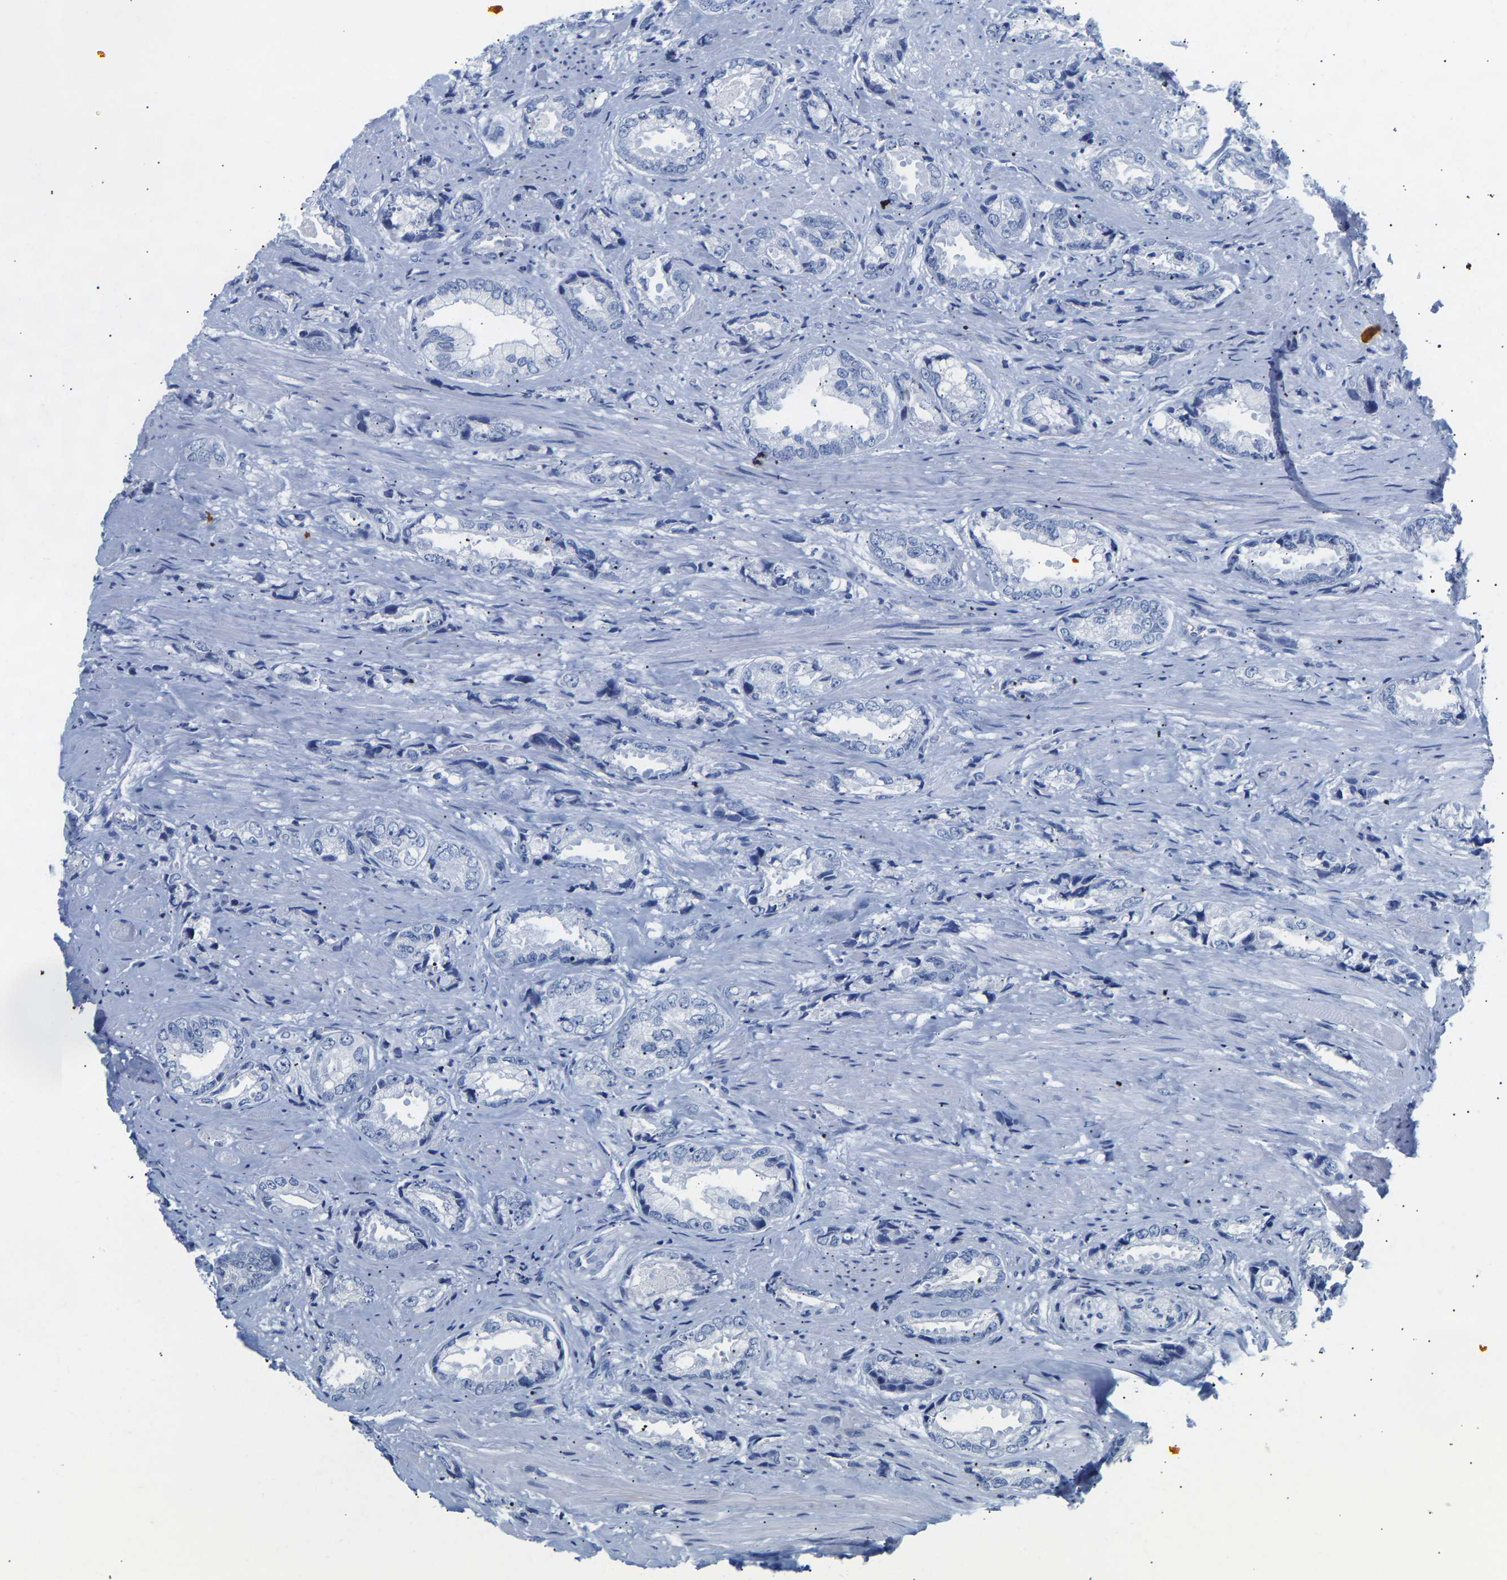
{"staining": {"intensity": "negative", "quantity": "none", "location": "none"}, "tissue": "prostate cancer", "cell_type": "Tumor cells", "image_type": "cancer", "snomed": [{"axis": "morphology", "description": "Adenocarcinoma, High grade"}, {"axis": "topography", "description": "Prostate"}], "caption": "The micrograph shows no significant staining in tumor cells of high-grade adenocarcinoma (prostate). (IHC, brightfield microscopy, high magnification).", "gene": "SPINK2", "patient": {"sex": "male", "age": 61}}